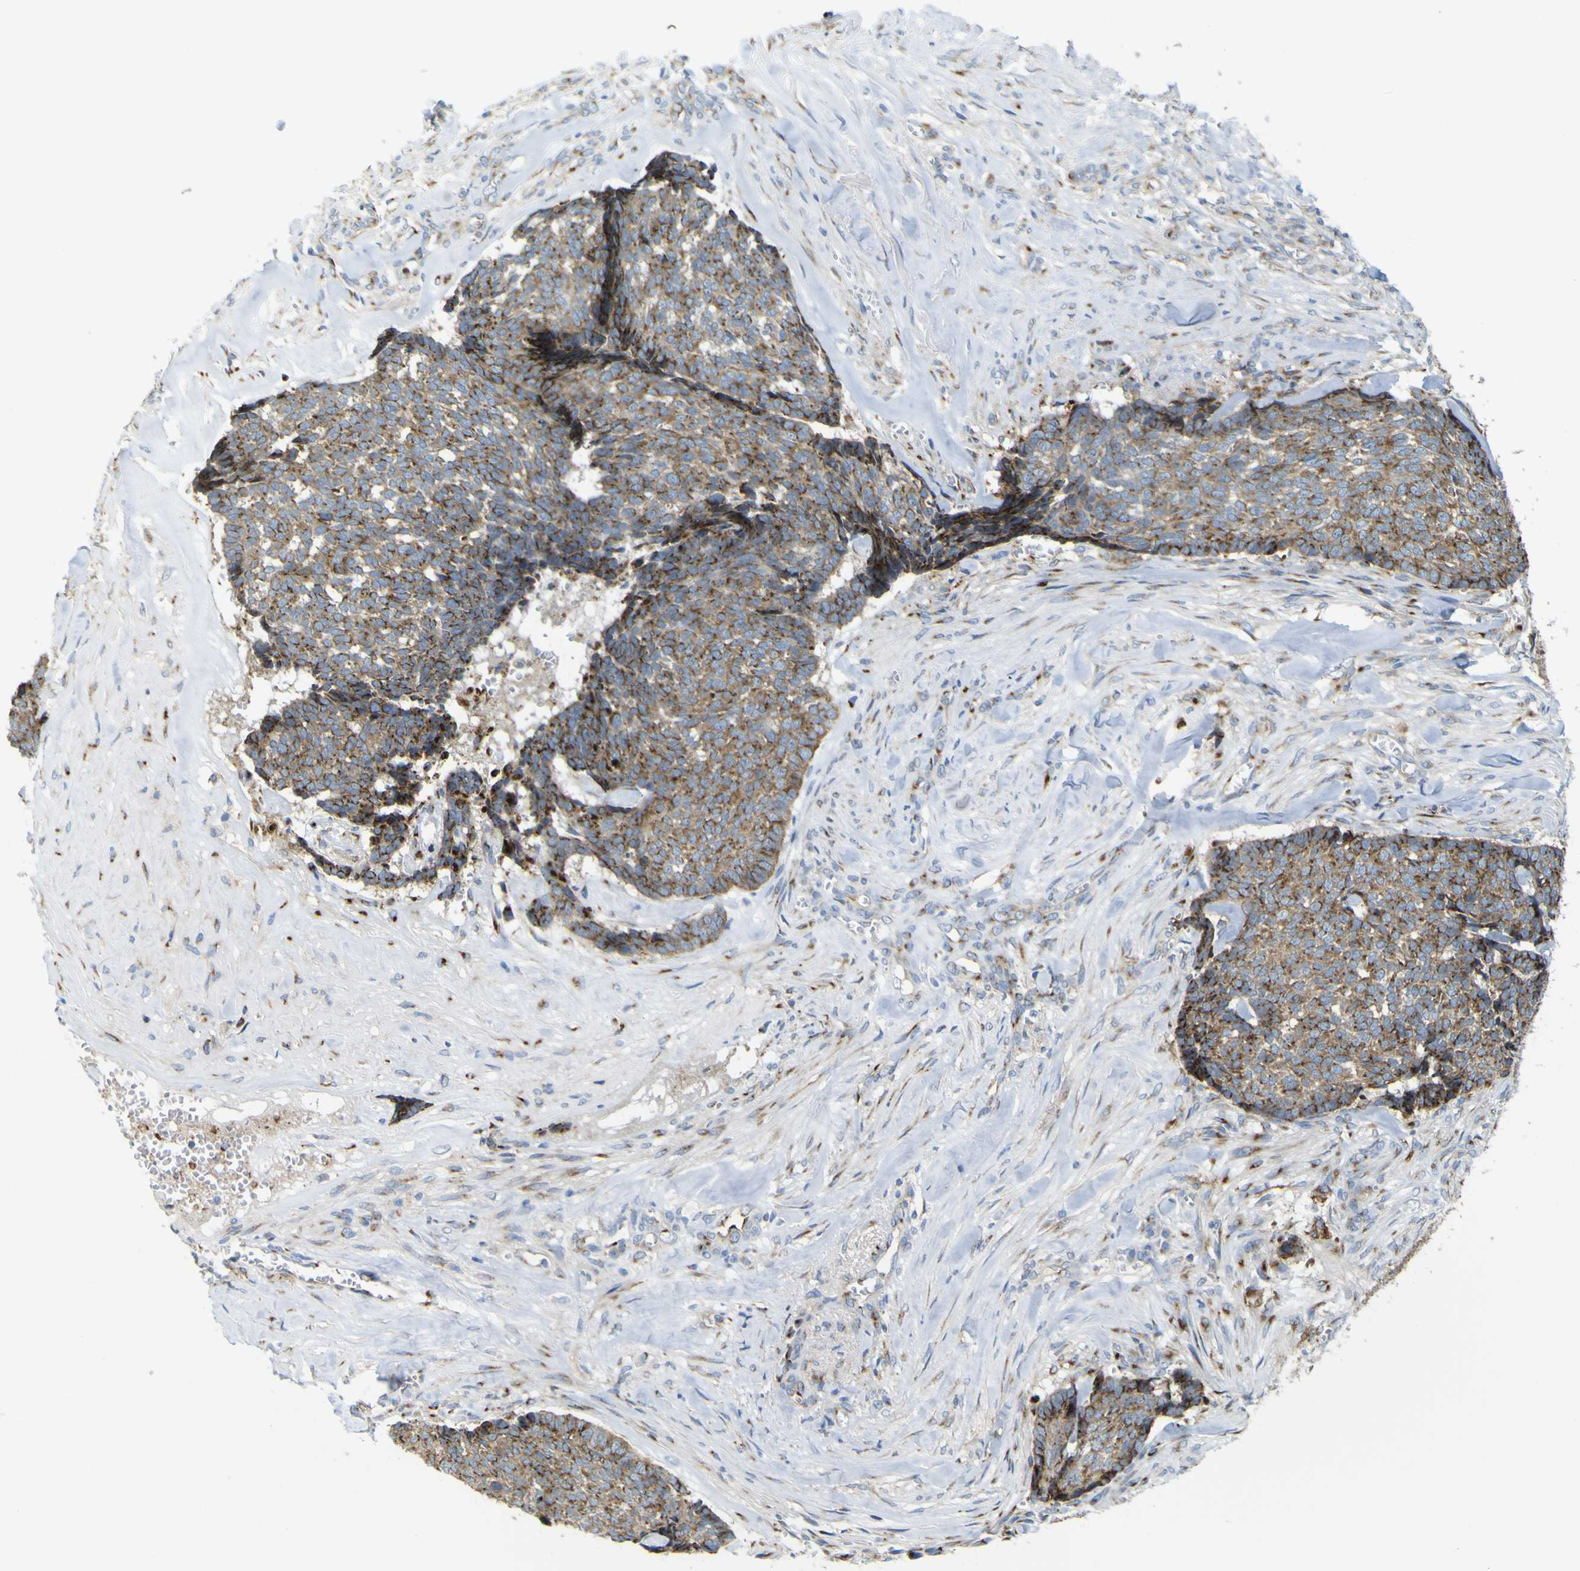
{"staining": {"intensity": "moderate", "quantity": ">75%", "location": "cytoplasmic/membranous"}, "tissue": "skin cancer", "cell_type": "Tumor cells", "image_type": "cancer", "snomed": [{"axis": "morphology", "description": "Basal cell carcinoma"}, {"axis": "topography", "description": "Skin"}], "caption": "Basal cell carcinoma (skin) stained with a protein marker shows moderate staining in tumor cells.", "gene": "IGF2R", "patient": {"sex": "male", "age": 84}}